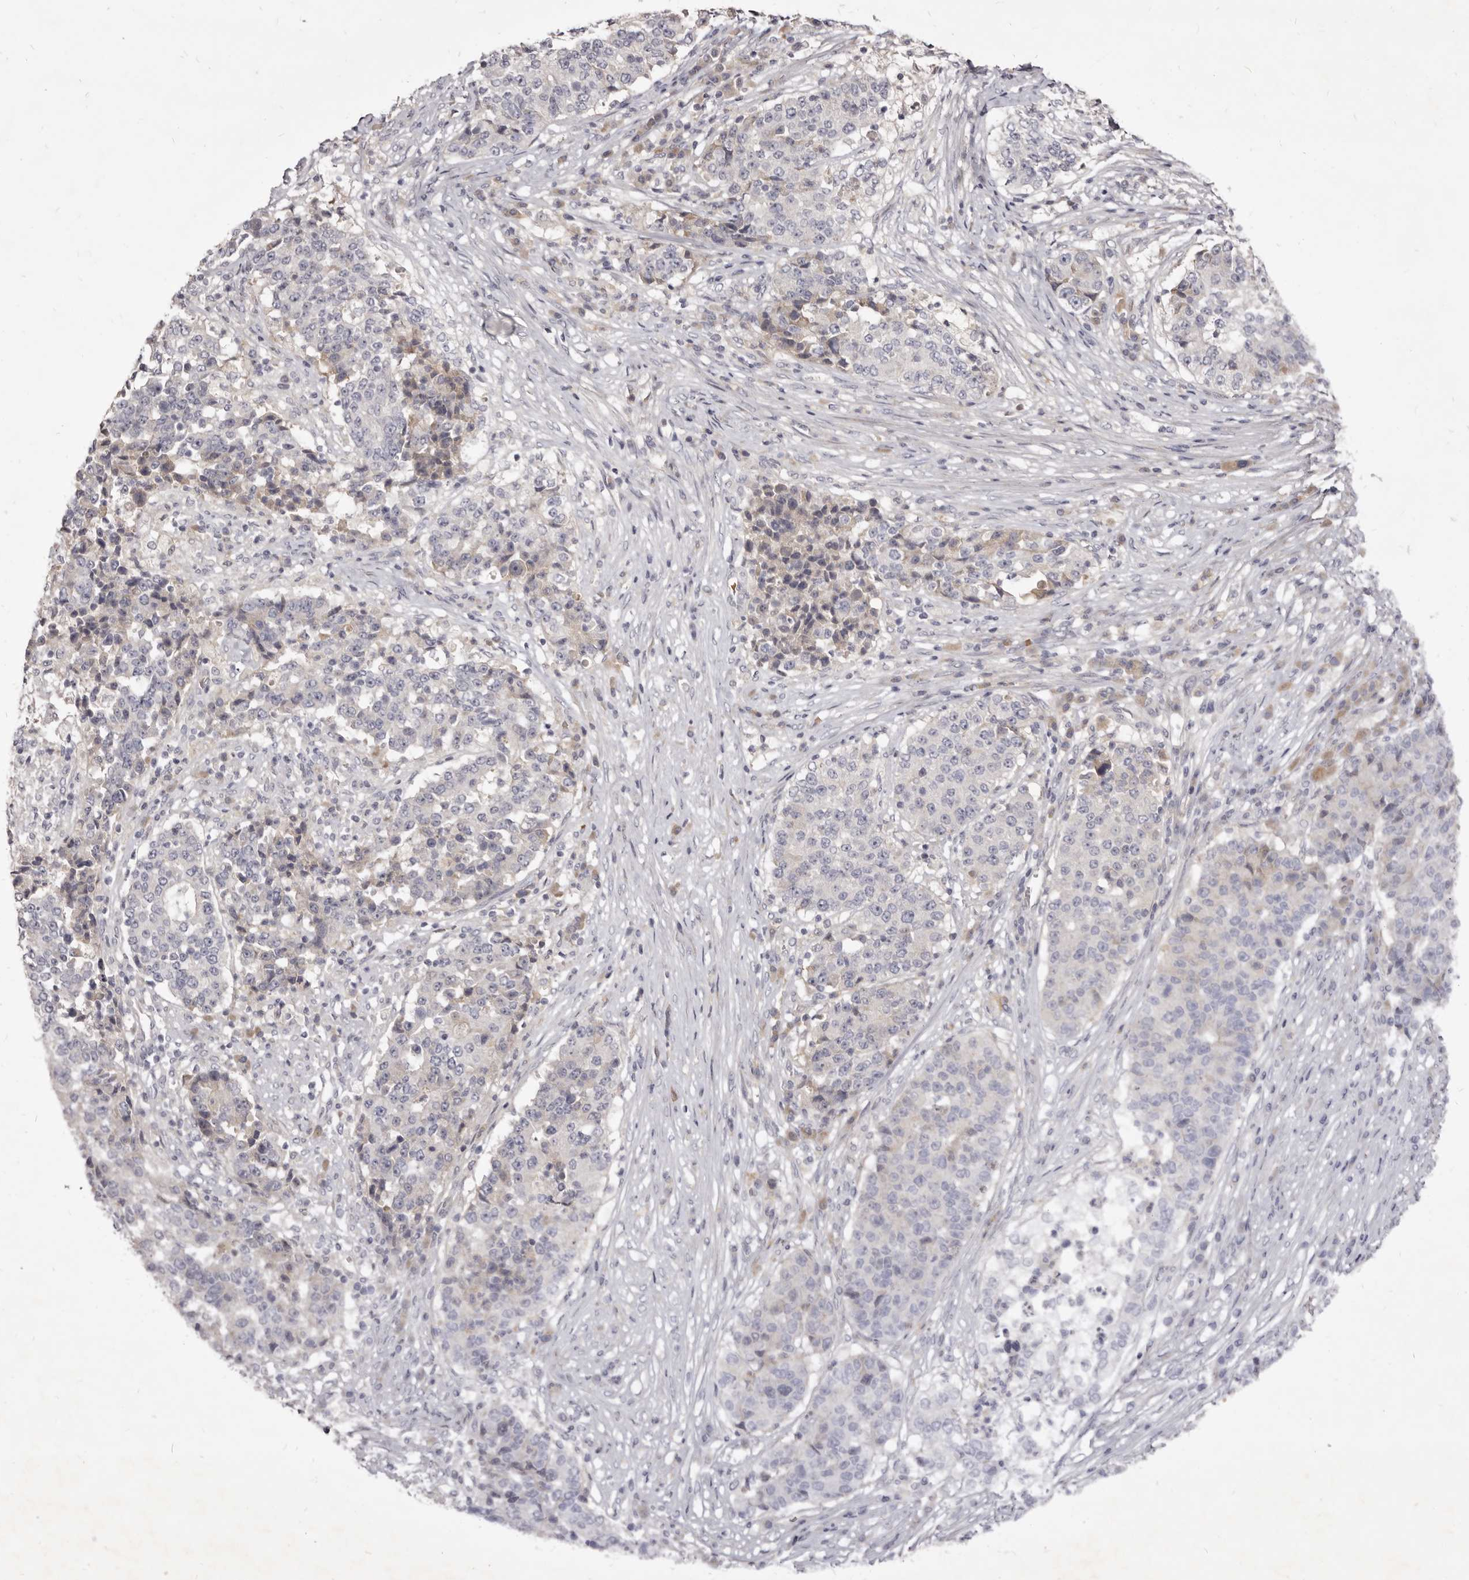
{"staining": {"intensity": "negative", "quantity": "none", "location": "none"}, "tissue": "stomach cancer", "cell_type": "Tumor cells", "image_type": "cancer", "snomed": [{"axis": "morphology", "description": "Adenocarcinoma, NOS"}, {"axis": "topography", "description": "Stomach"}], "caption": "Protein analysis of adenocarcinoma (stomach) shows no significant staining in tumor cells.", "gene": "KIF2B", "patient": {"sex": "male", "age": 59}}